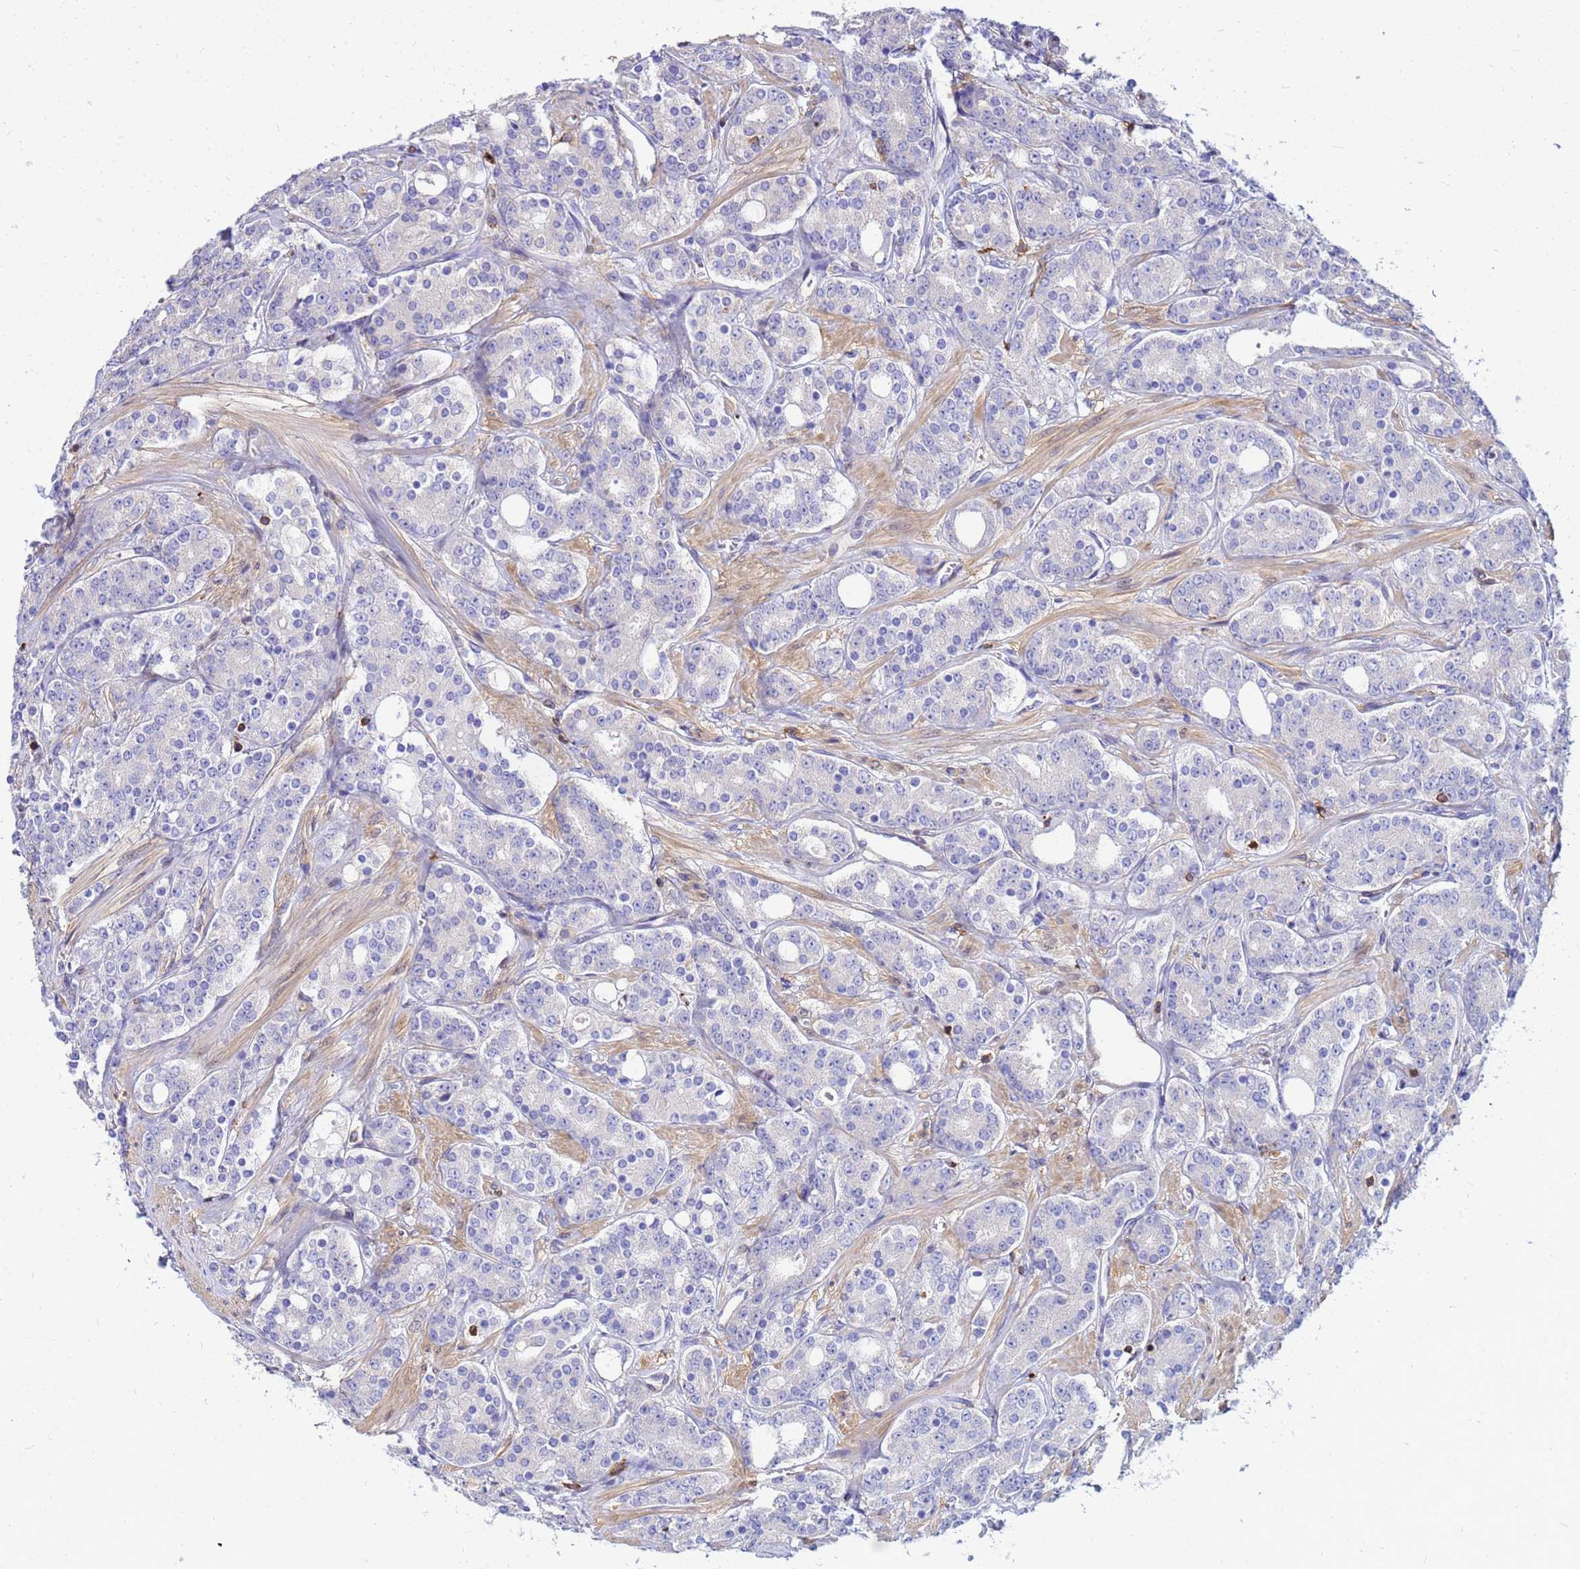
{"staining": {"intensity": "negative", "quantity": "none", "location": "none"}, "tissue": "prostate cancer", "cell_type": "Tumor cells", "image_type": "cancer", "snomed": [{"axis": "morphology", "description": "Adenocarcinoma, High grade"}, {"axis": "topography", "description": "Prostate"}], "caption": "The immunohistochemistry image has no significant expression in tumor cells of prostate cancer tissue.", "gene": "DBNDD2", "patient": {"sex": "male", "age": 62}}